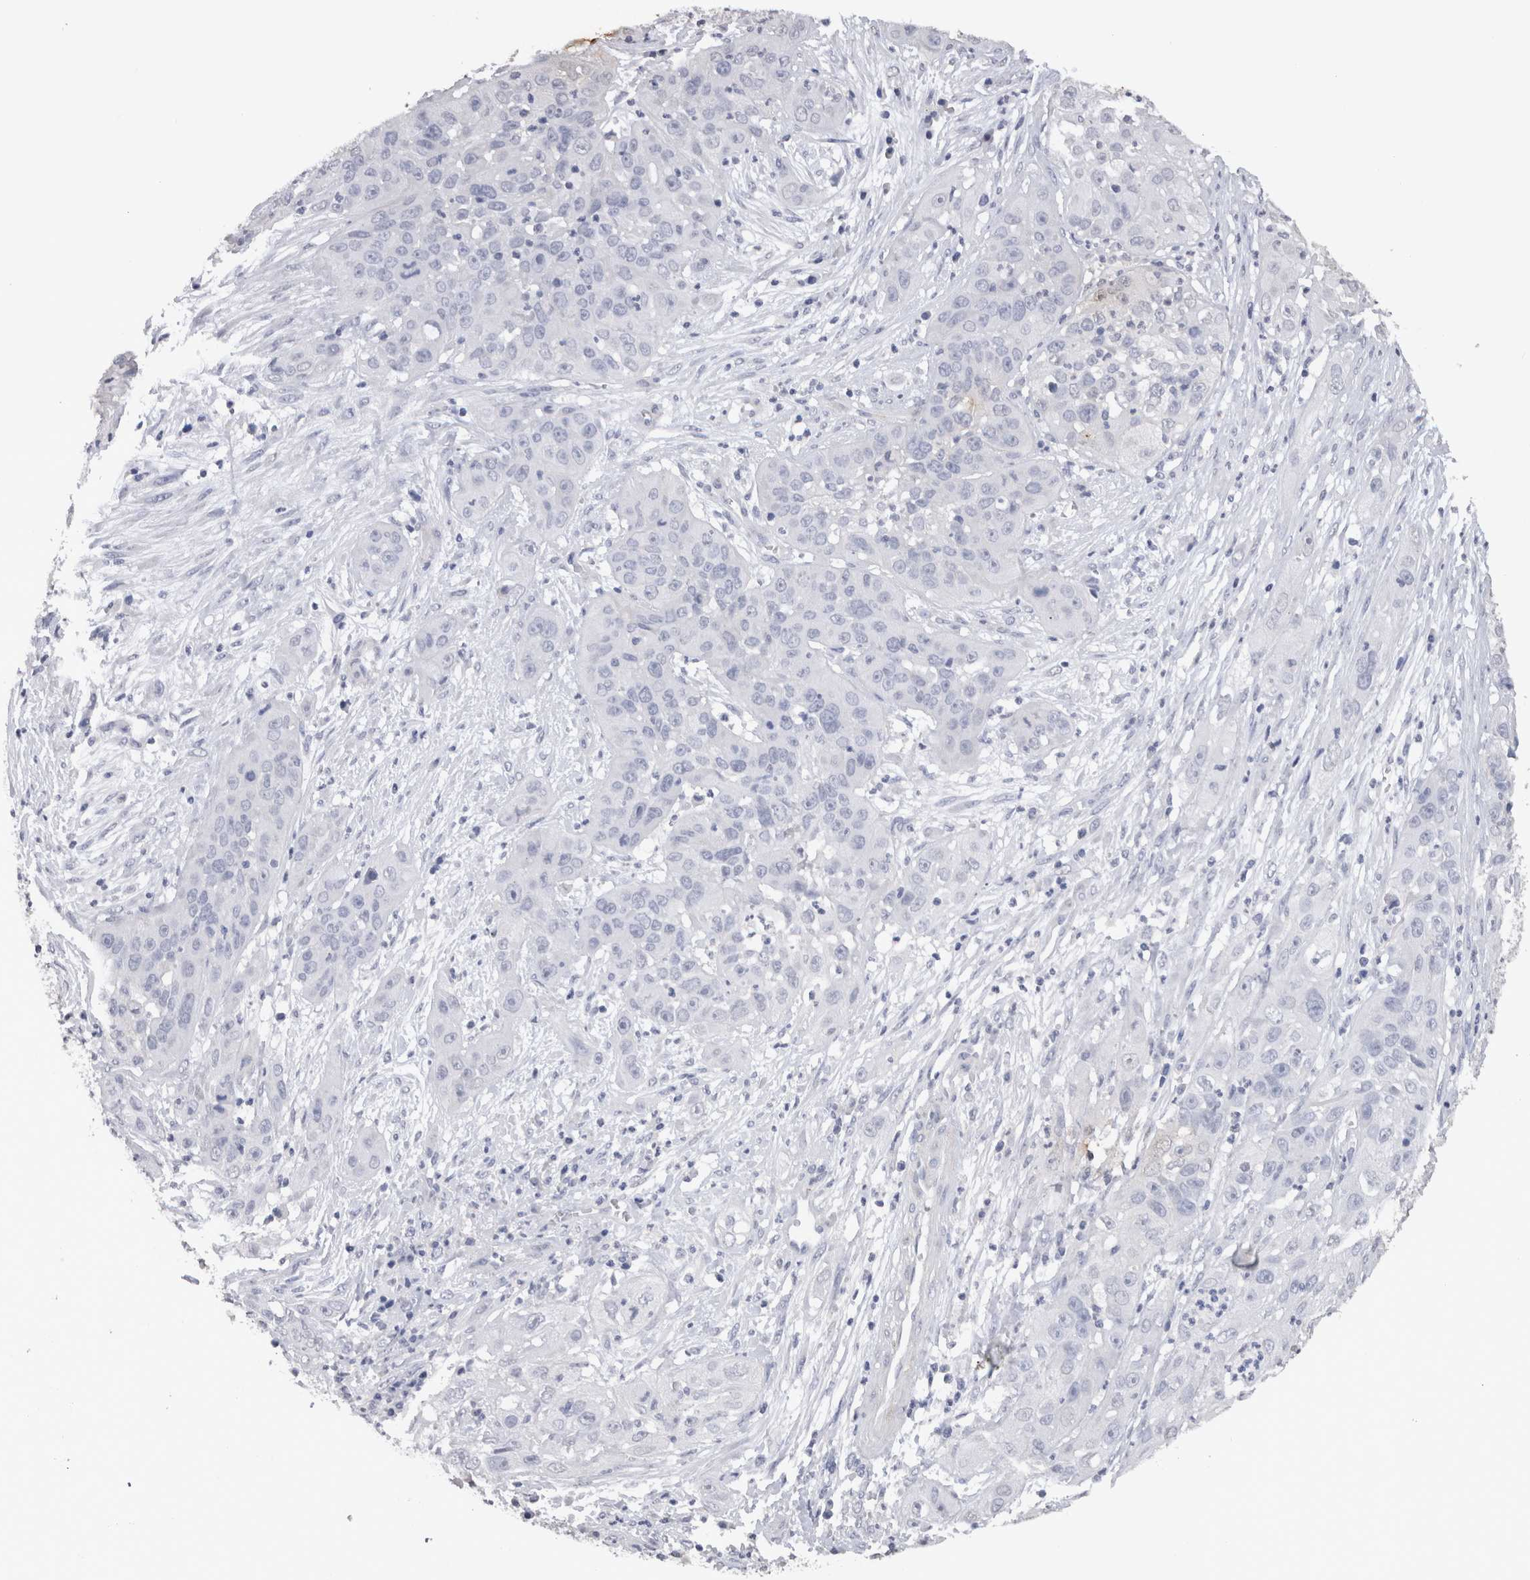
{"staining": {"intensity": "negative", "quantity": "none", "location": "none"}, "tissue": "cervical cancer", "cell_type": "Tumor cells", "image_type": "cancer", "snomed": [{"axis": "morphology", "description": "Squamous cell carcinoma, NOS"}, {"axis": "topography", "description": "Cervix"}], "caption": "Immunohistochemical staining of human squamous cell carcinoma (cervical) demonstrates no significant staining in tumor cells.", "gene": "CDH6", "patient": {"sex": "female", "age": 32}}